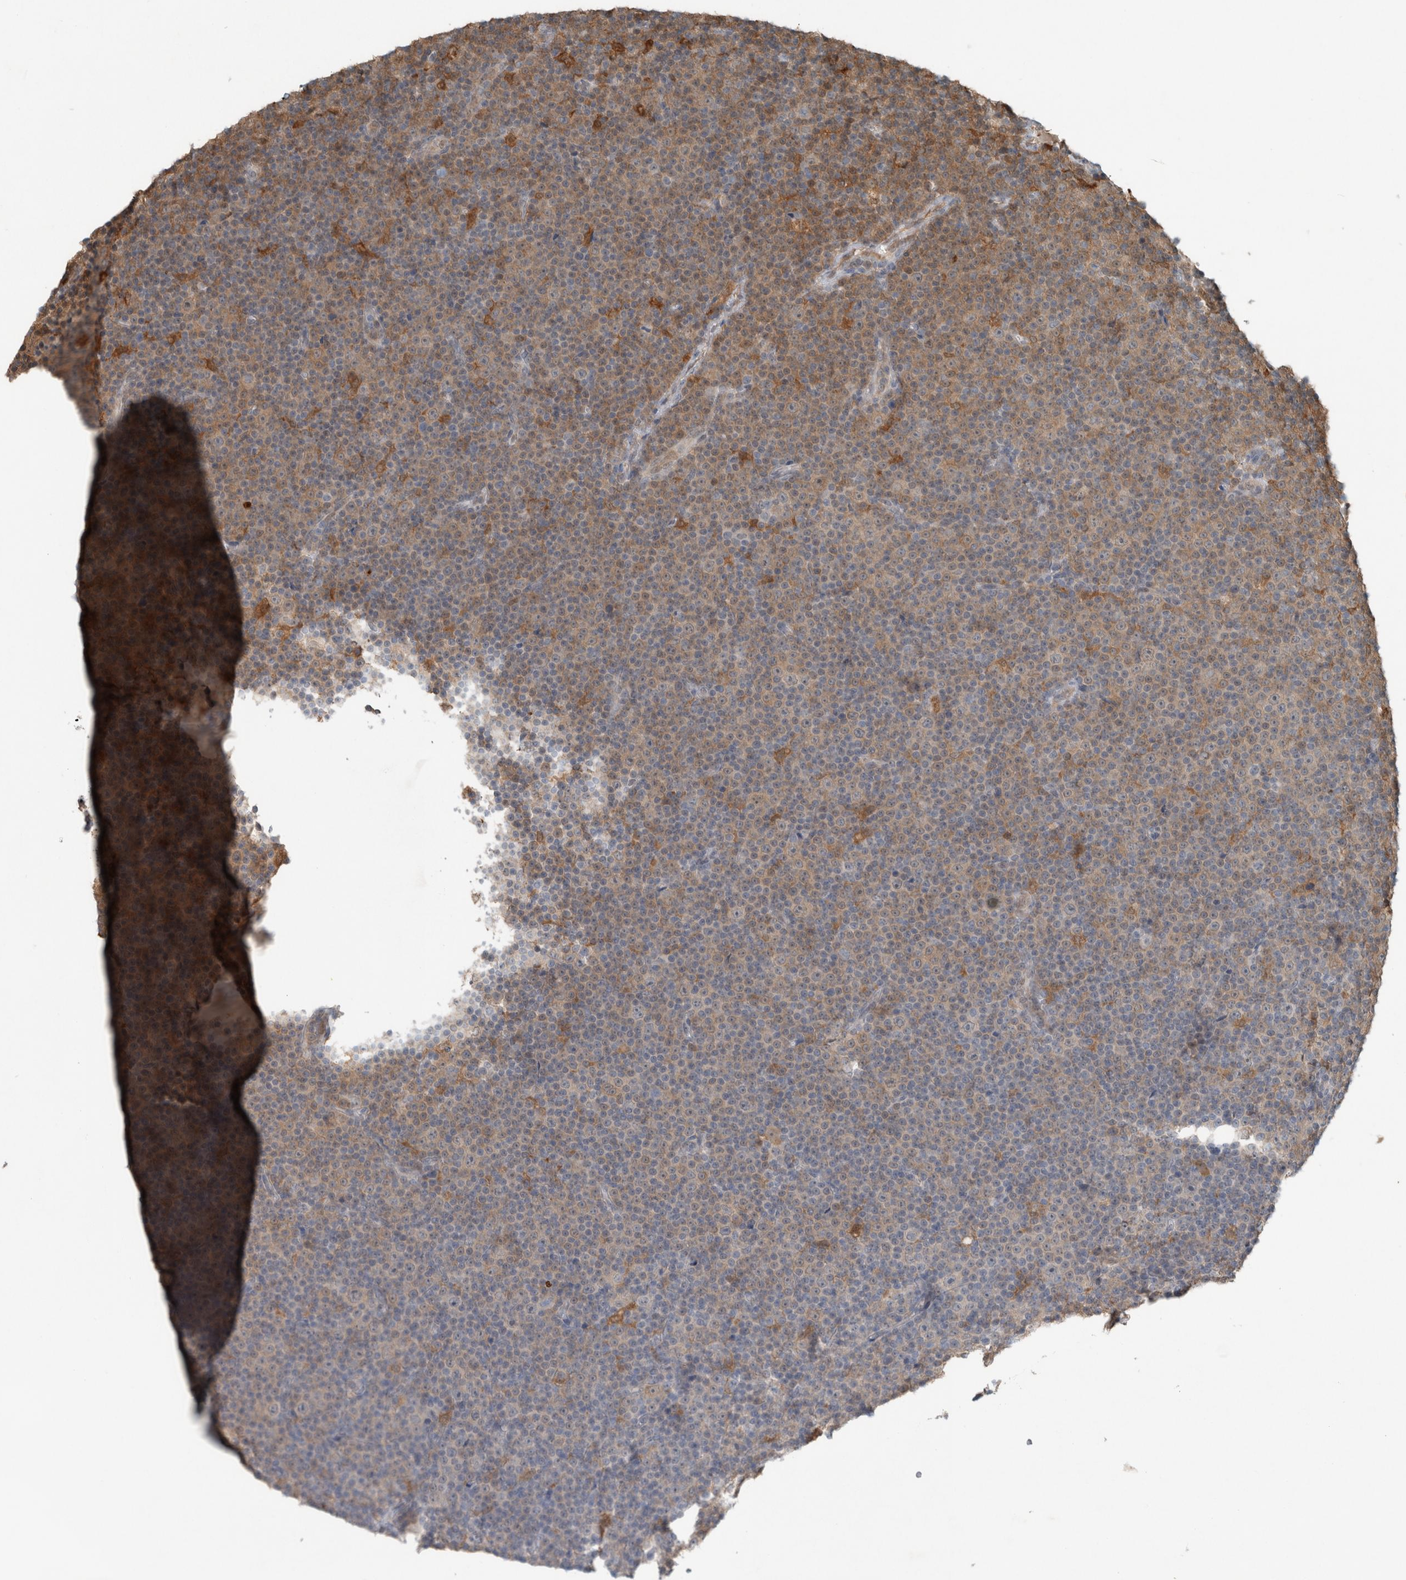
{"staining": {"intensity": "weak", "quantity": "25%-75%", "location": "cytoplasmic/membranous"}, "tissue": "lymphoma", "cell_type": "Tumor cells", "image_type": "cancer", "snomed": [{"axis": "morphology", "description": "Malignant lymphoma, non-Hodgkin's type, Low grade"}, {"axis": "topography", "description": "Lymph node"}], "caption": "Brown immunohistochemical staining in lymphoma exhibits weak cytoplasmic/membranous expression in approximately 25%-75% of tumor cells. The staining is performed using DAB (3,3'-diaminobenzidine) brown chromogen to label protein expression. The nuclei are counter-stained blue using hematoxylin.", "gene": "RALGDS", "patient": {"sex": "female", "age": 67}}